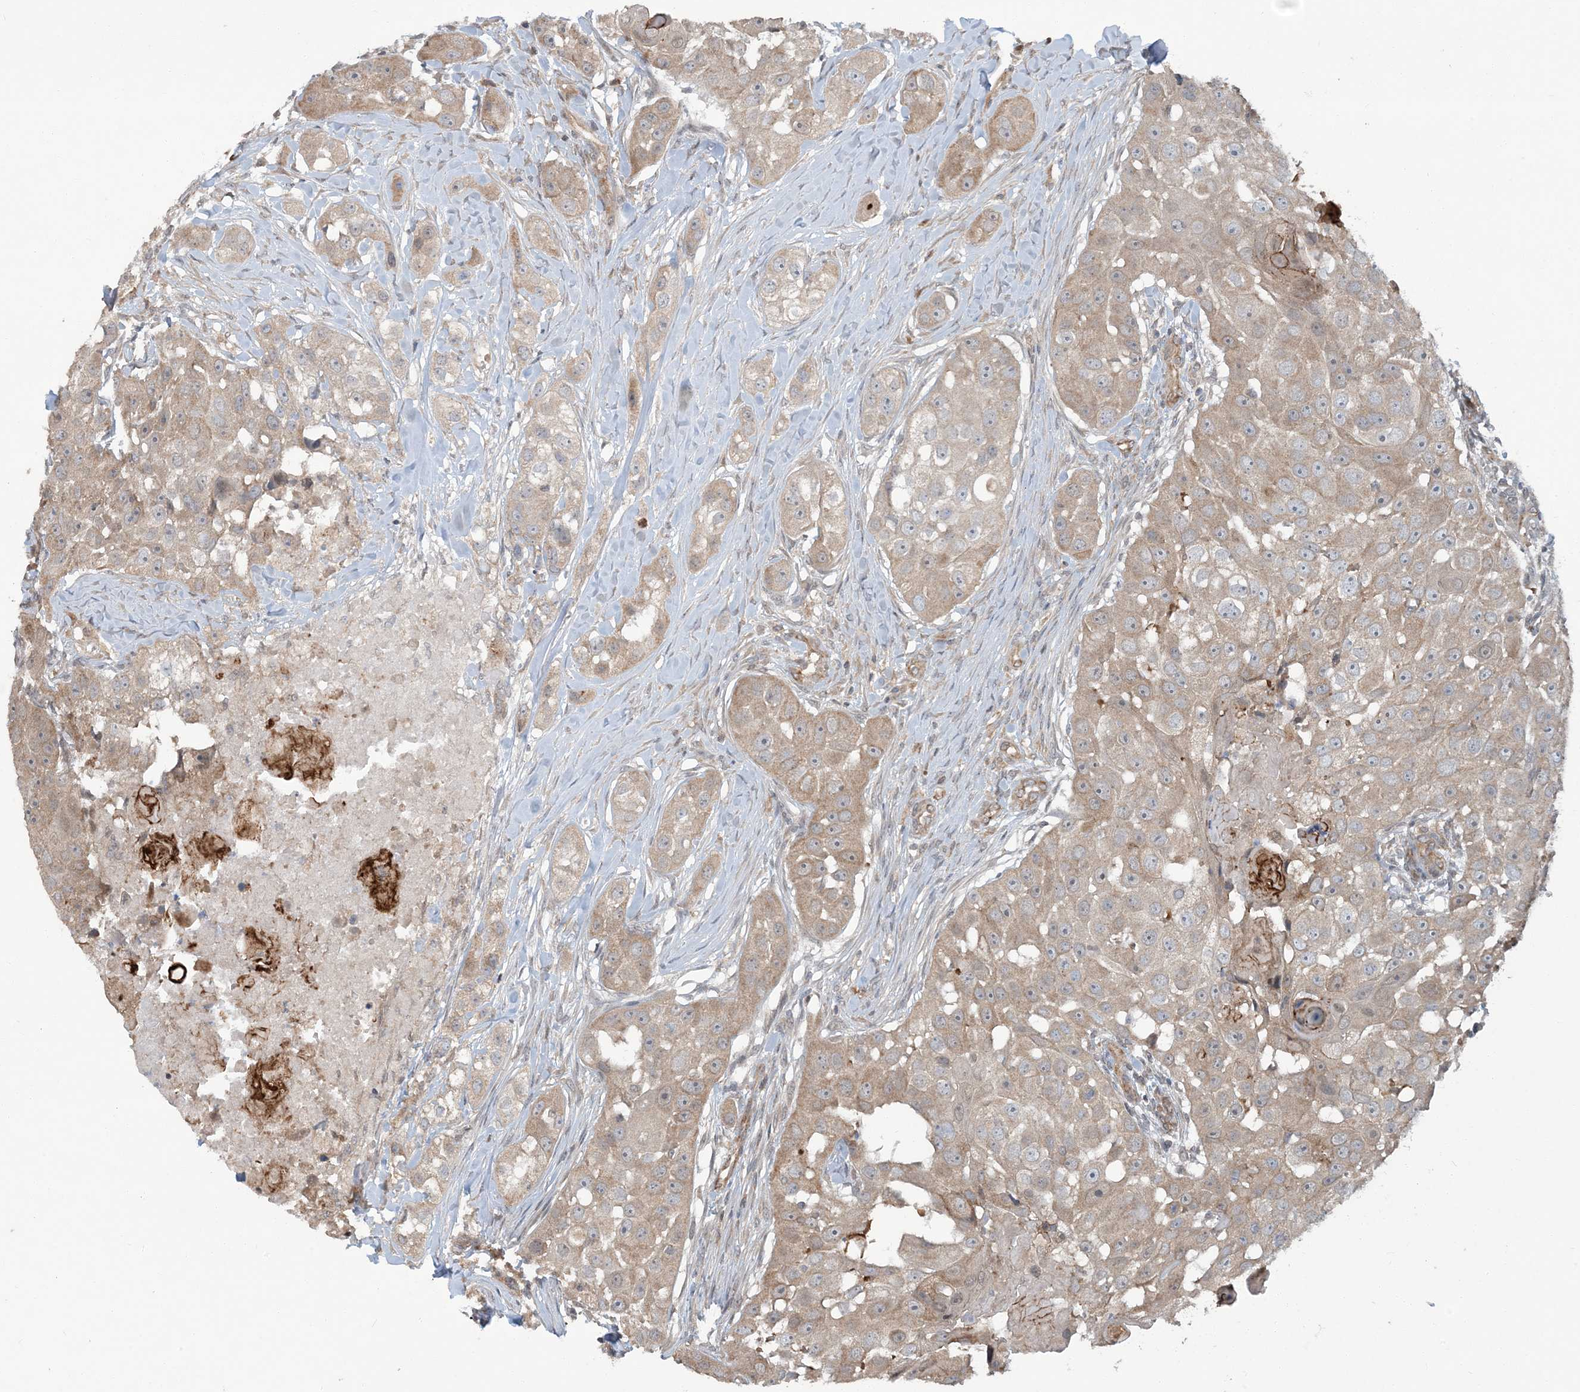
{"staining": {"intensity": "moderate", "quantity": ">75%", "location": "cytoplasmic/membranous"}, "tissue": "head and neck cancer", "cell_type": "Tumor cells", "image_type": "cancer", "snomed": [{"axis": "morphology", "description": "Normal tissue, NOS"}, {"axis": "morphology", "description": "Squamous cell carcinoma, NOS"}, {"axis": "topography", "description": "Skeletal muscle"}, {"axis": "topography", "description": "Head-Neck"}], "caption": "The immunohistochemical stain labels moderate cytoplasmic/membranous staining in tumor cells of head and neck cancer (squamous cell carcinoma) tissue.", "gene": "ERI2", "patient": {"sex": "male", "age": 51}}